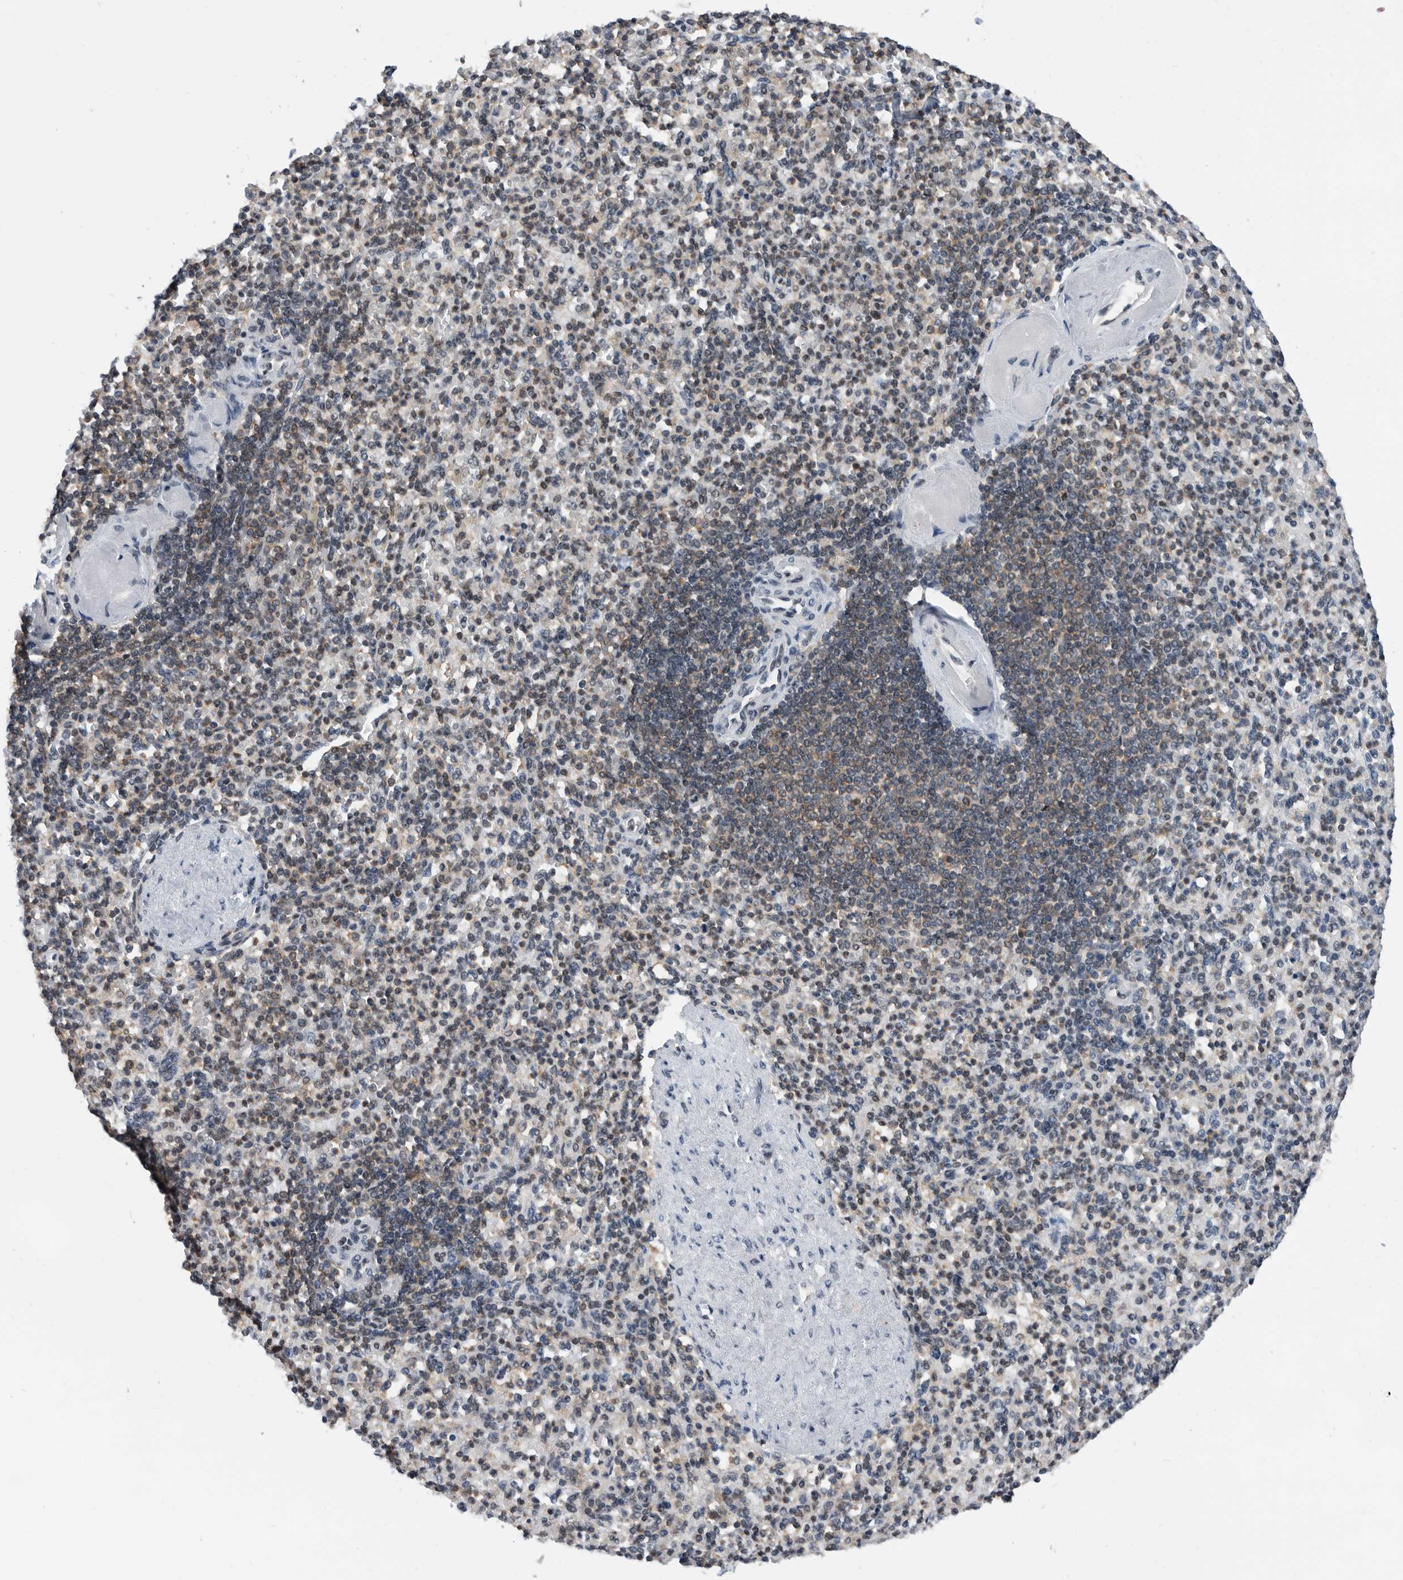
{"staining": {"intensity": "moderate", "quantity": "25%-75%", "location": "cytoplasmic/membranous"}, "tissue": "spleen", "cell_type": "Cells in red pulp", "image_type": "normal", "snomed": [{"axis": "morphology", "description": "Normal tissue, NOS"}, {"axis": "topography", "description": "Spleen"}], "caption": "High-power microscopy captured an IHC micrograph of normal spleen, revealing moderate cytoplasmic/membranous expression in approximately 25%-75% of cells in red pulp.", "gene": "ZNF260", "patient": {"sex": "female", "age": 74}}